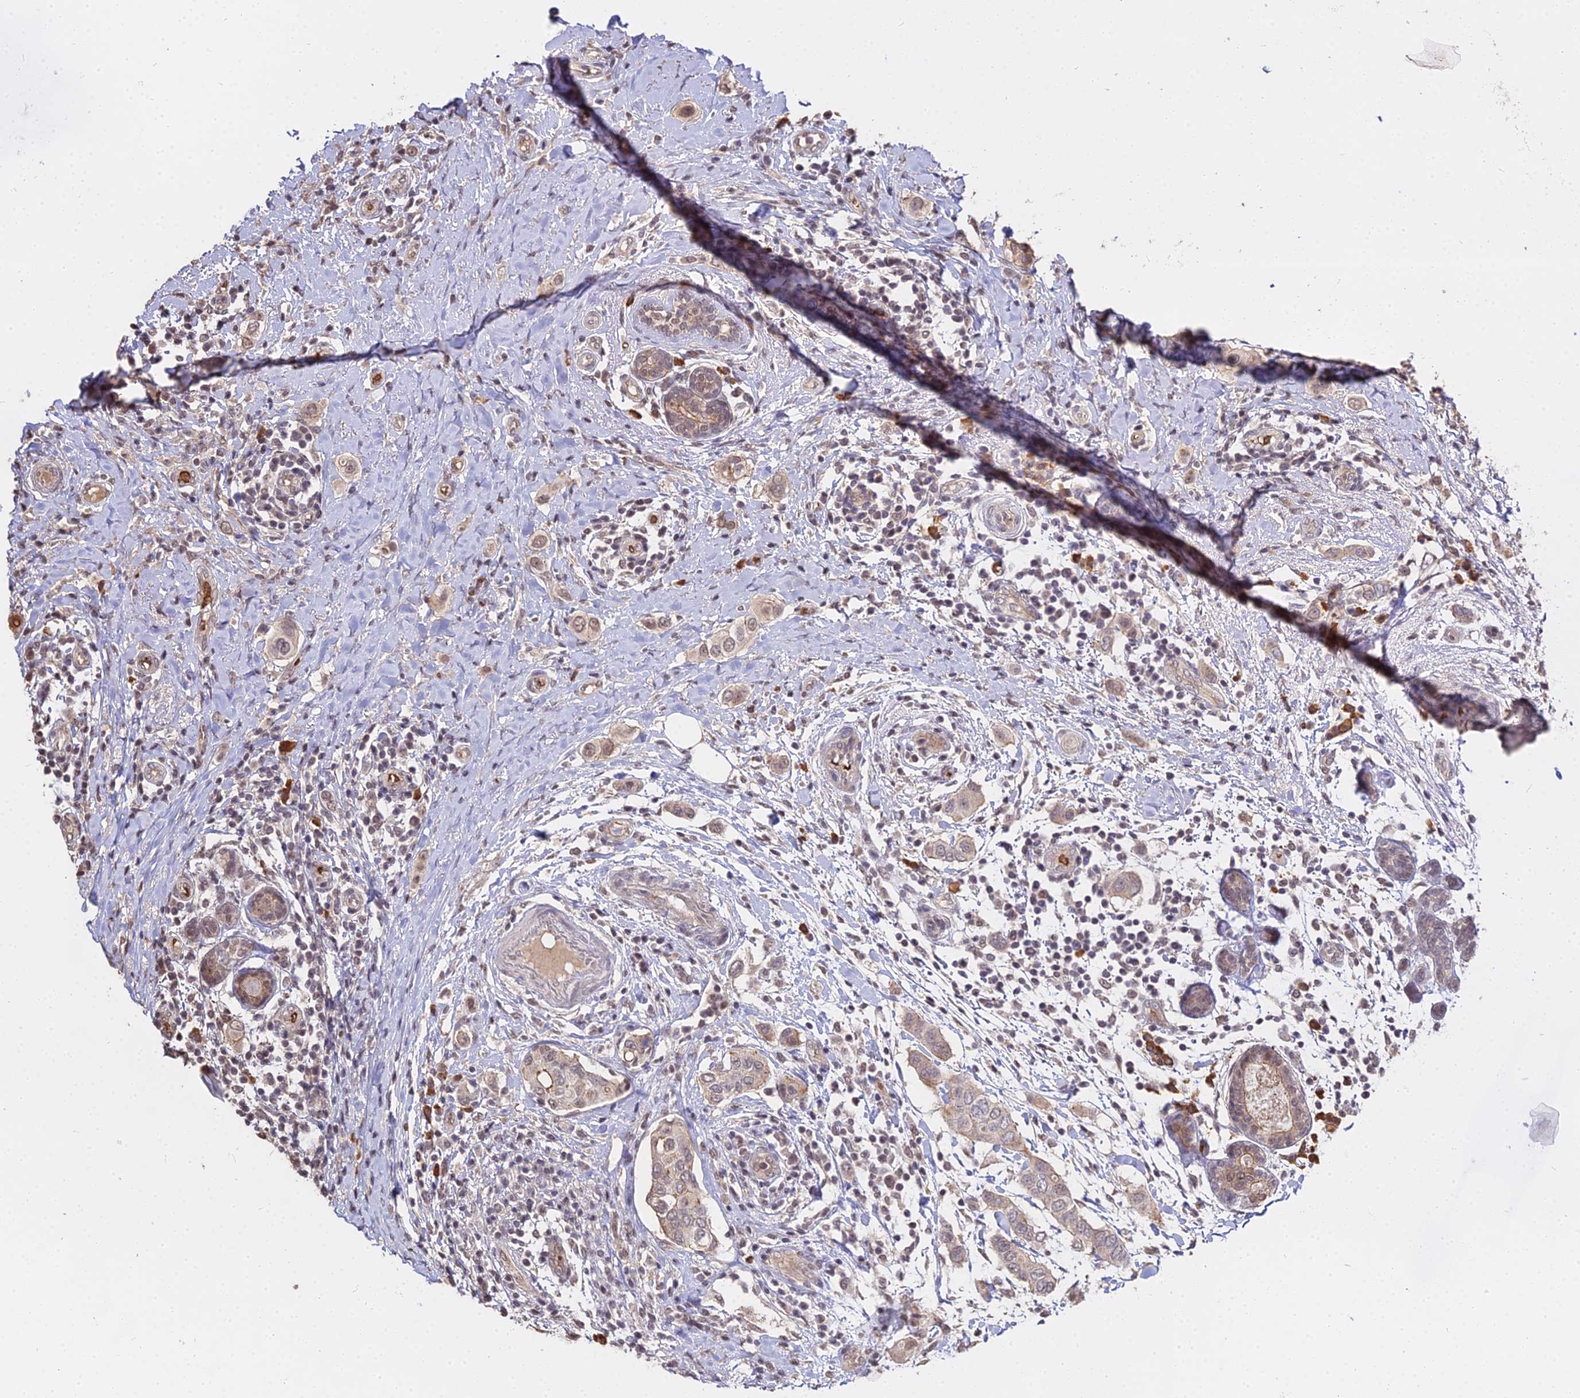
{"staining": {"intensity": "weak", "quantity": "<25%", "location": "nuclear"}, "tissue": "breast cancer", "cell_type": "Tumor cells", "image_type": "cancer", "snomed": [{"axis": "morphology", "description": "Lobular carcinoma"}, {"axis": "topography", "description": "Breast"}], "caption": "High power microscopy histopathology image of an IHC photomicrograph of lobular carcinoma (breast), revealing no significant positivity in tumor cells.", "gene": "ZDBF2", "patient": {"sex": "female", "age": 51}}